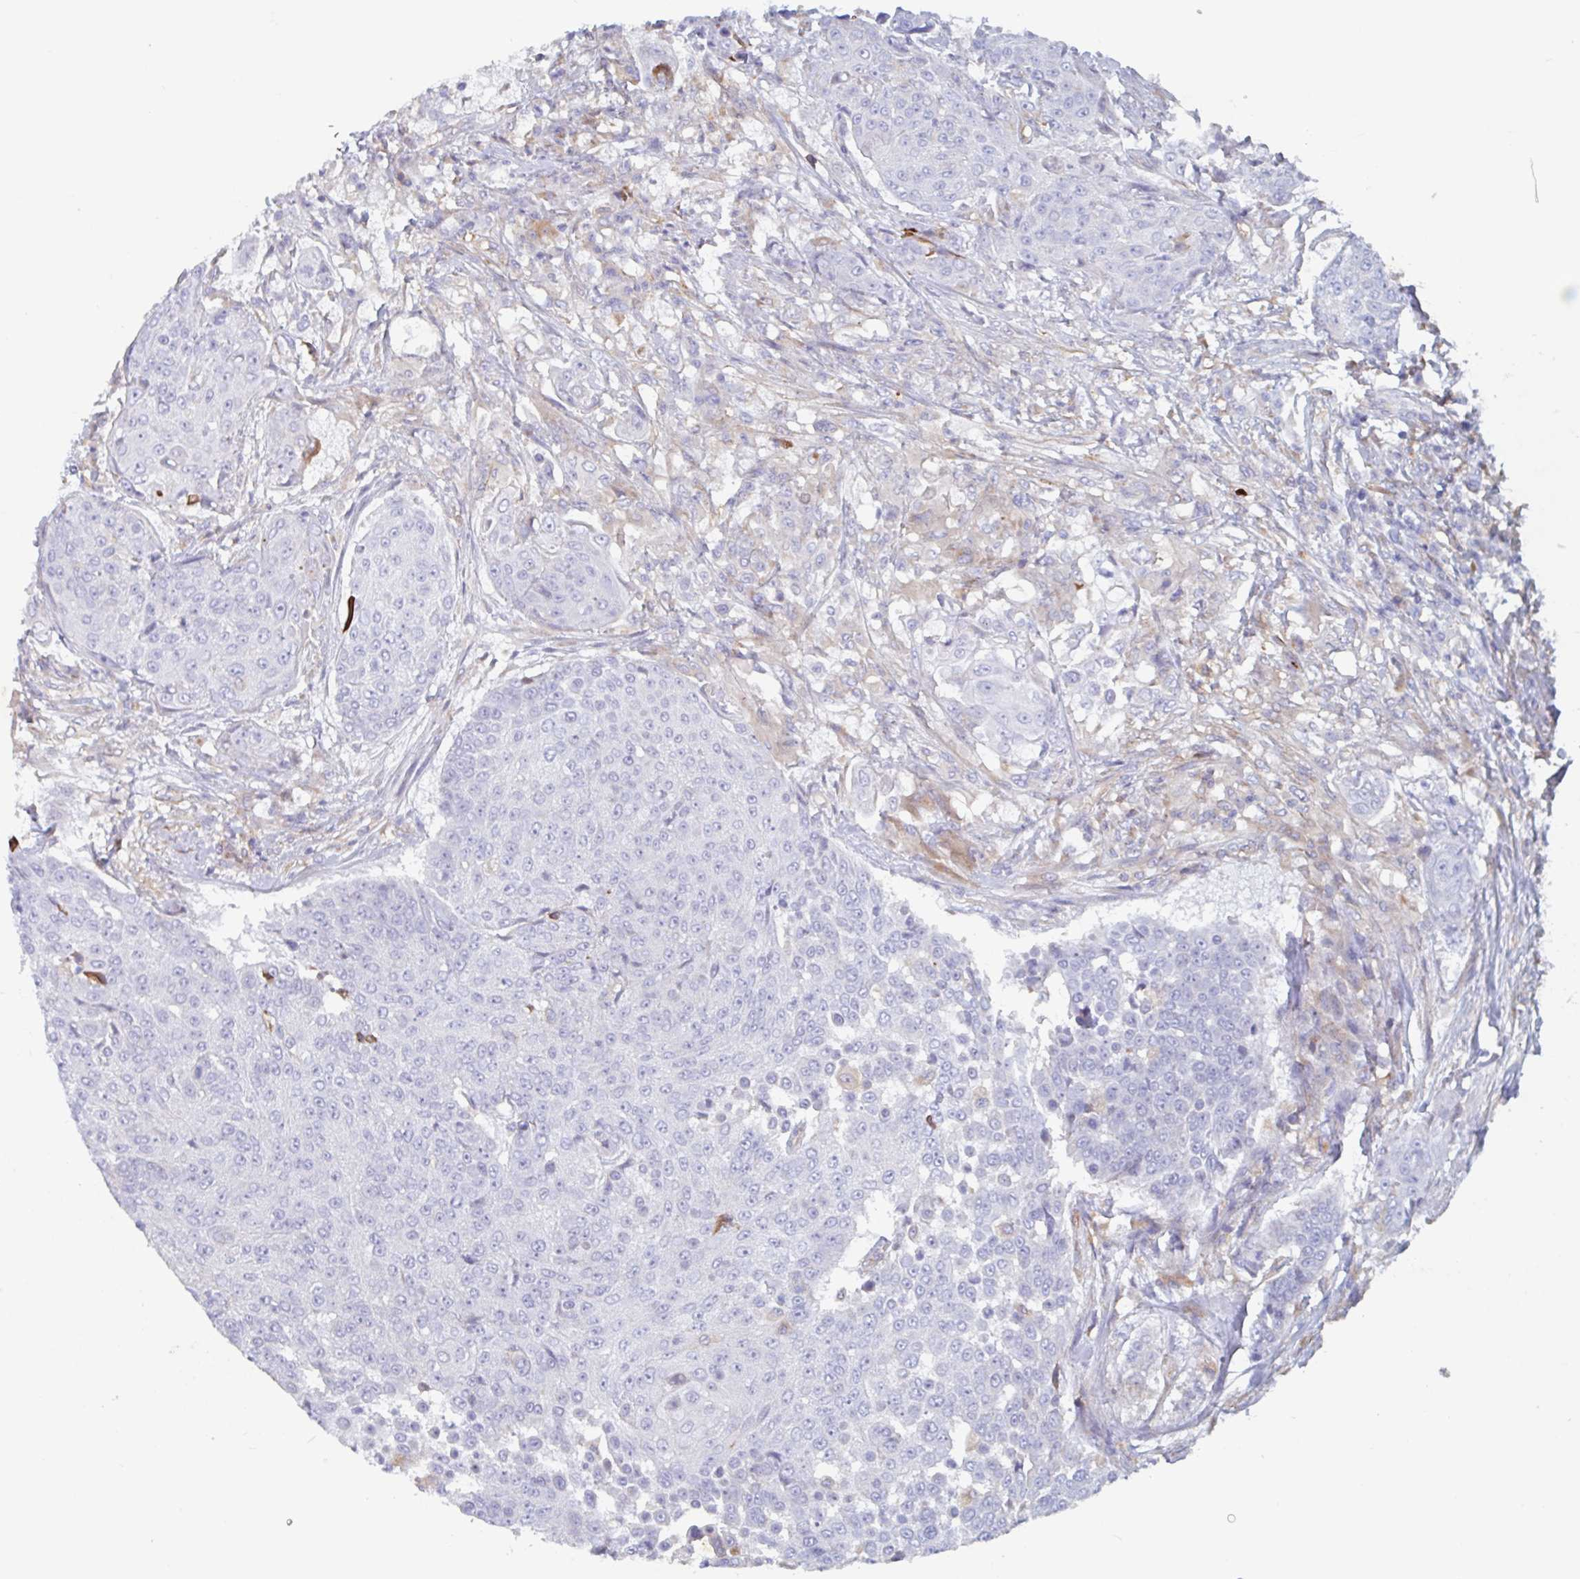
{"staining": {"intensity": "negative", "quantity": "none", "location": "none"}, "tissue": "urothelial cancer", "cell_type": "Tumor cells", "image_type": "cancer", "snomed": [{"axis": "morphology", "description": "Urothelial carcinoma, High grade"}, {"axis": "topography", "description": "Urinary bladder"}], "caption": "A high-resolution micrograph shows IHC staining of urothelial carcinoma (high-grade), which exhibits no significant staining in tumor cells.", "gene": "MANBA", "patient": {"sex": "female", "age": 63}}